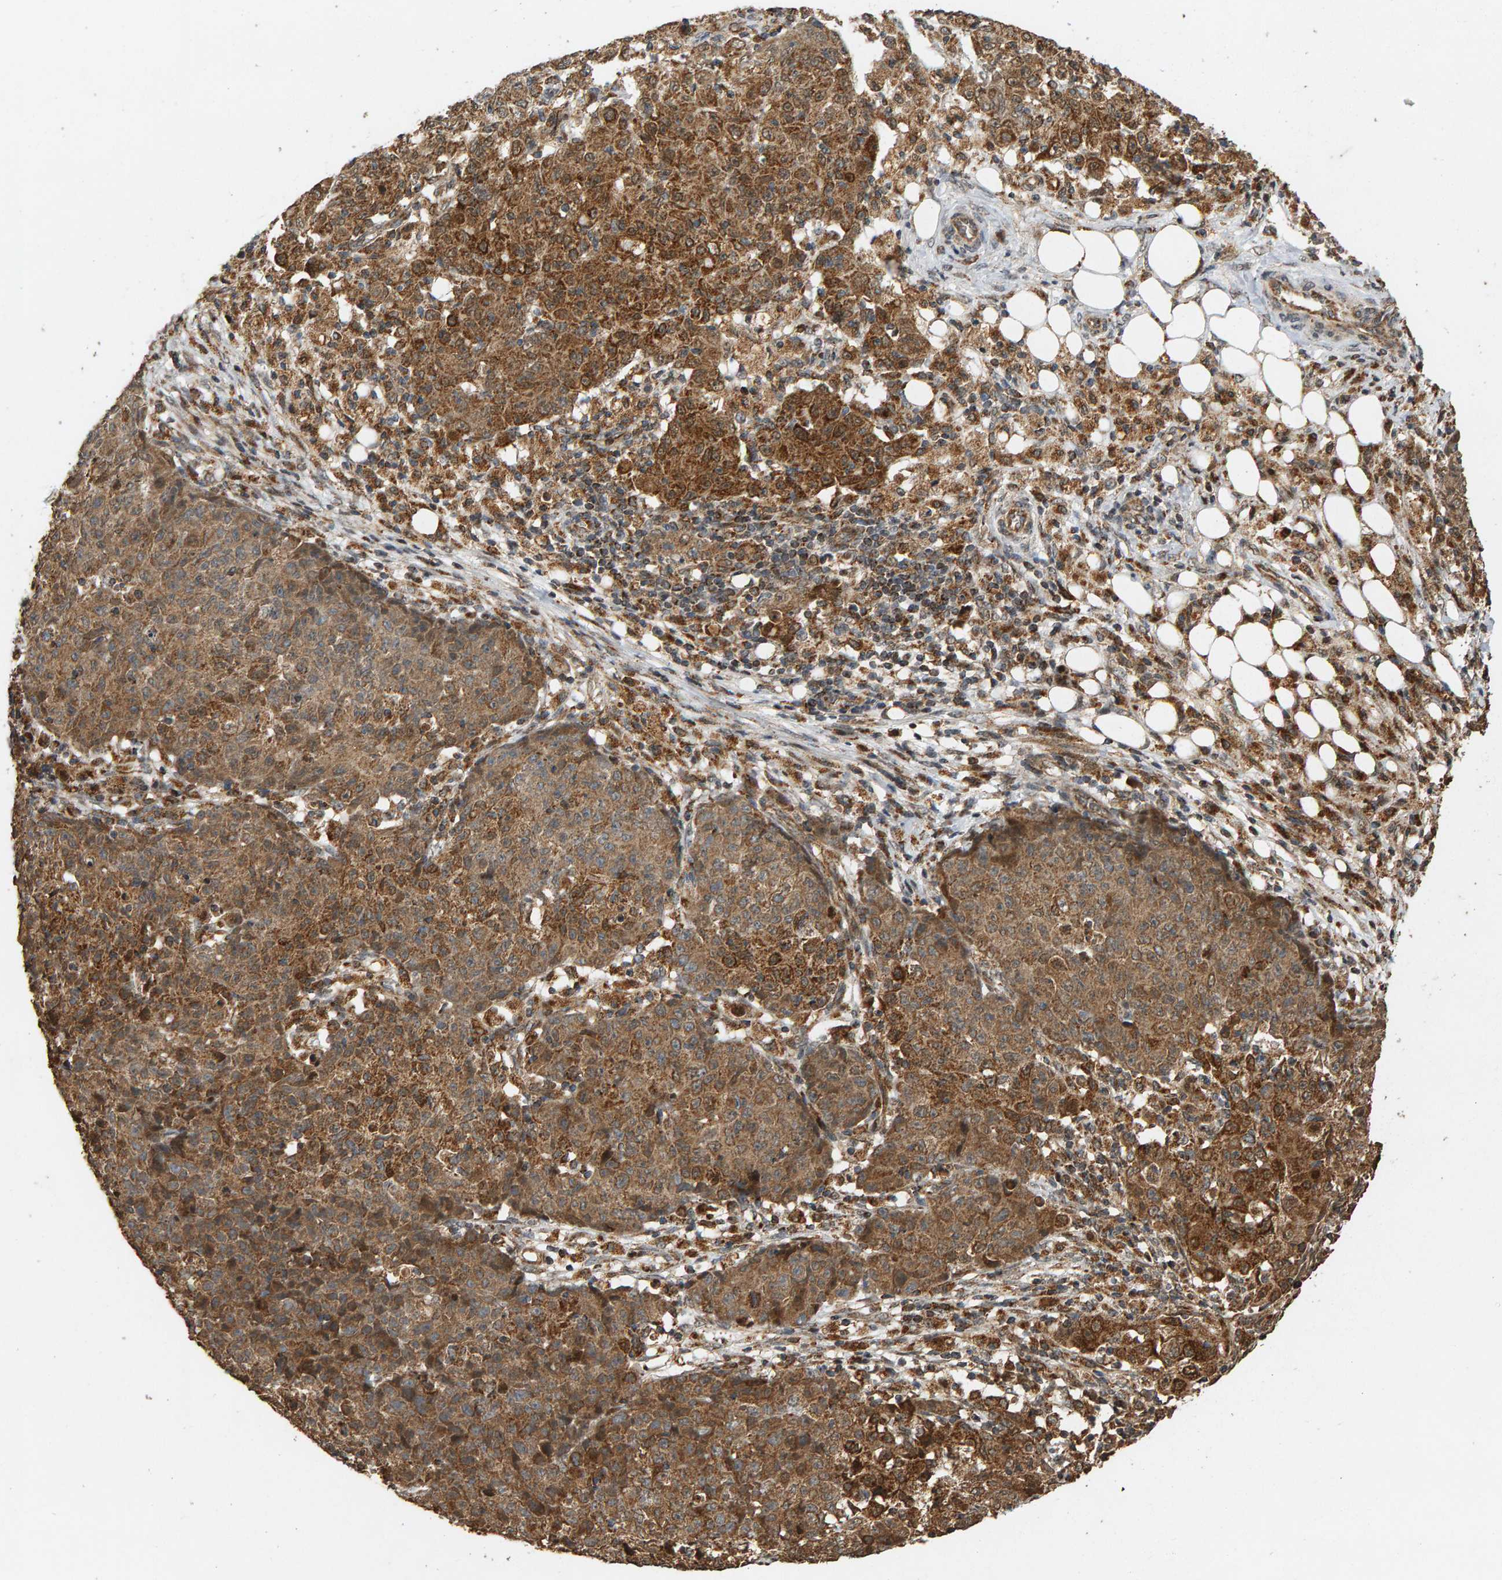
{"staining": {"intensity": "moderate", "quantity": ">75%", "location": "cytoplasmic/membranous,nuclear"}, "tissue": "ovarian cancer", "cell_type": "Tumor cells", "image_type": "cancer", "snomed": [{"axis": "morphology", "description": "Carcinoma, endometroid"}, {"axis": "topography", "description": "Ovary"}], "caption": "Immunohistochemistry photomicrograph of human ovarian endometroid carcinoma stained for a protein (brown), which reveals medium levels of moderate cytoplasmic/membranous and nuclear expression in about >75% of tumor cells.", "gene": "GSTK1", "patient": {"sex": "female", "age": 42}}